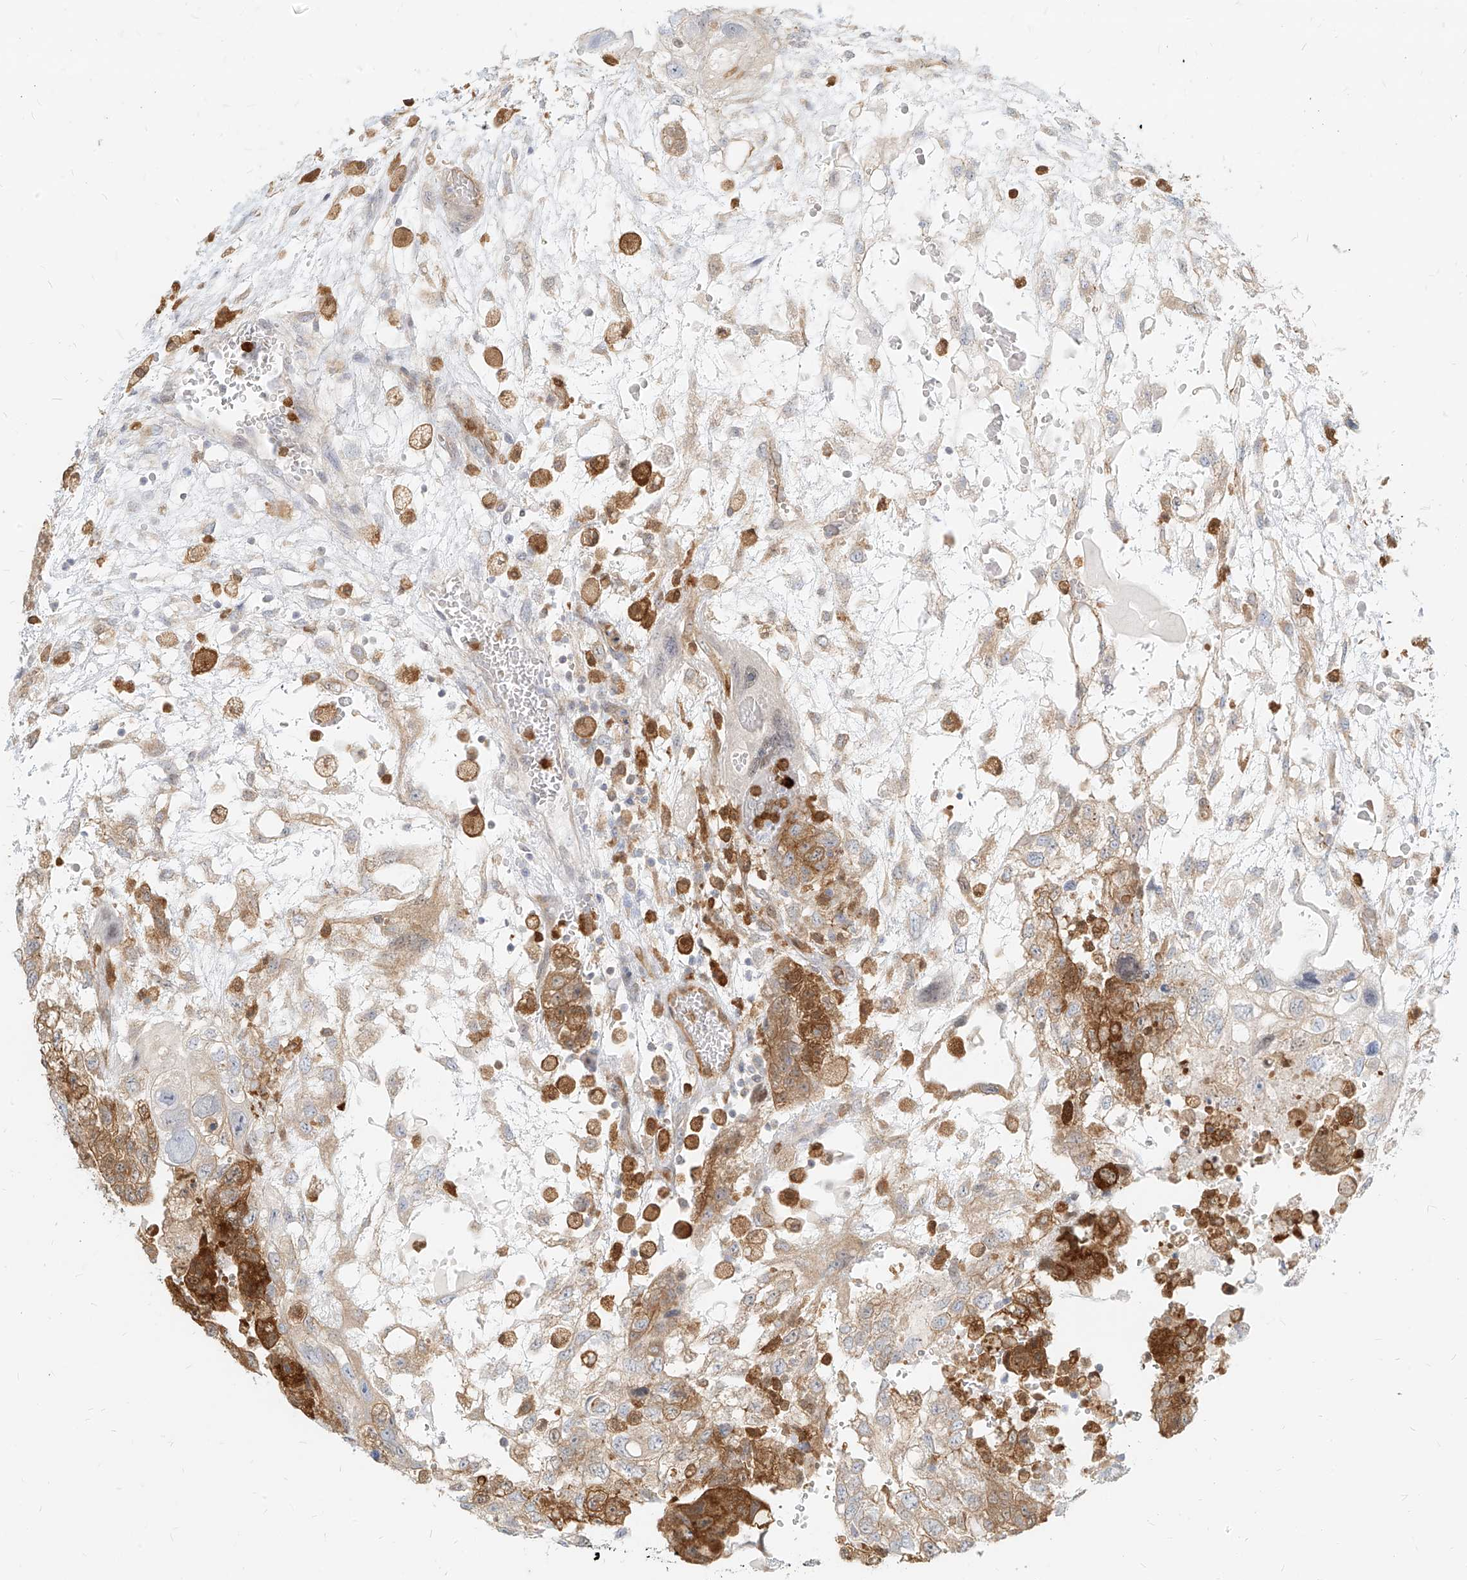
{"staining": {"intensity": "moderate", "quantity": "<25%", "location": "cytoplasmic/membranous"}, "tissue": "testis cancer", "cell_type": "Tumor cells", "image_type": "cancer", "snomed": [{"axis": "morphology", "description": "Carcinoma, Embryonal, NOS"}, {"axis": "topography", "description": "Testis"}], "caption": "Protein staining demonstrates moderate cytoplasmic/membranous expression in approximately <25% of tumor cells in testis cancer (embryonal carcinoma).", "gene": "PGD", "patient": {"sex": "male", "age": 36}}